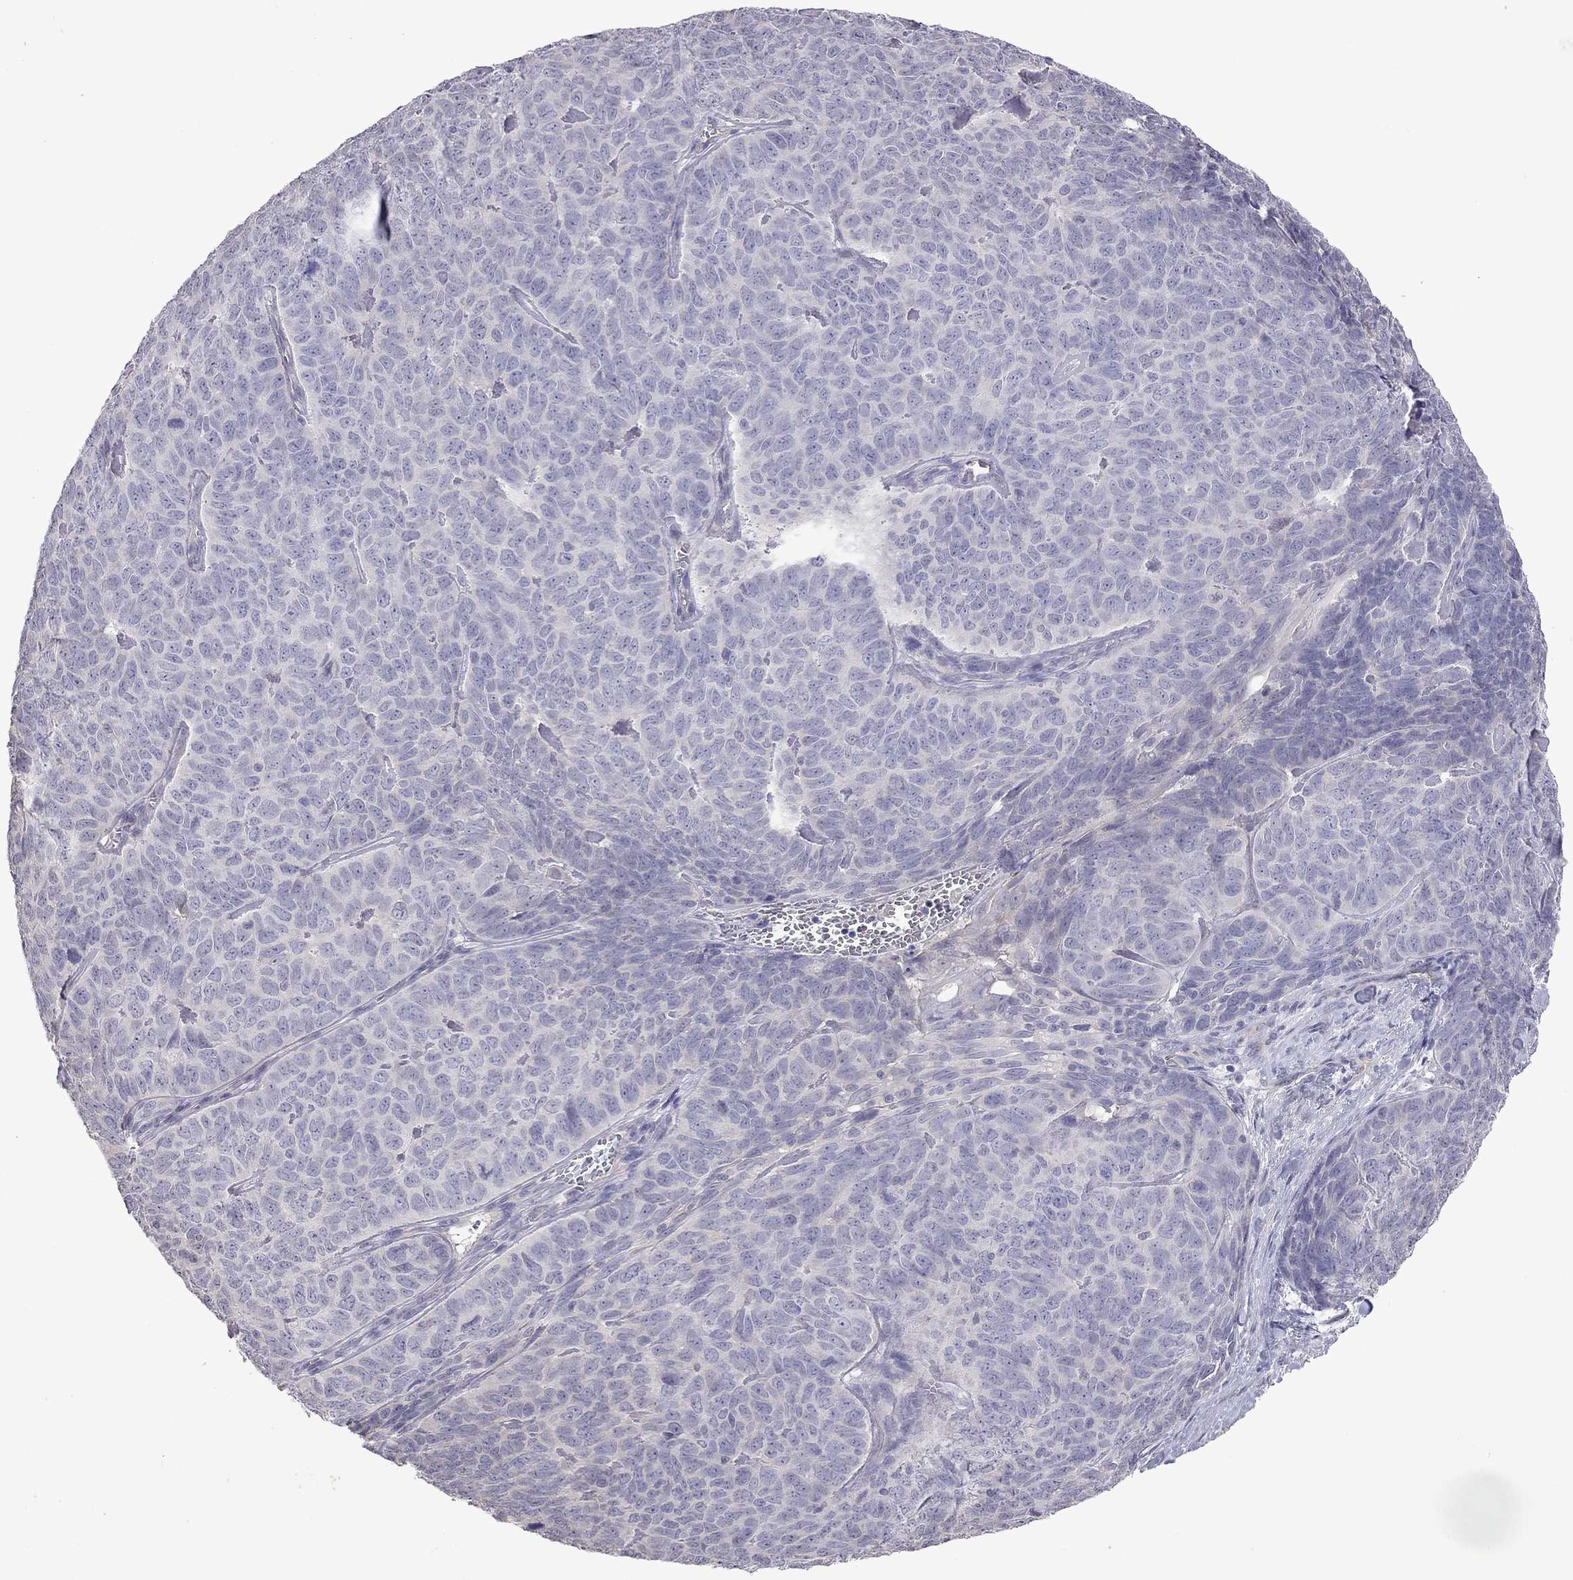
{"staining": {"intensity": "negative", "quantity": "none", "location": "none"}, "tissue": "skin cancer", "cell_type": "Tumor cells", "image_type": "cancer", "snomed": [{"axis": "morphology", "description": "Squamous cell carcinoma, NOS"}, {"axis": "topography", "description": "Skin"}, {"axis": "topography", "description": "Anal"}], "caption": "This is an IHC micrograph of human skin squamous cell carcinoma. There is no expression in tumor cells.", "gene": "FEZ1", "patient": {"sex": "female", "age": 51}}